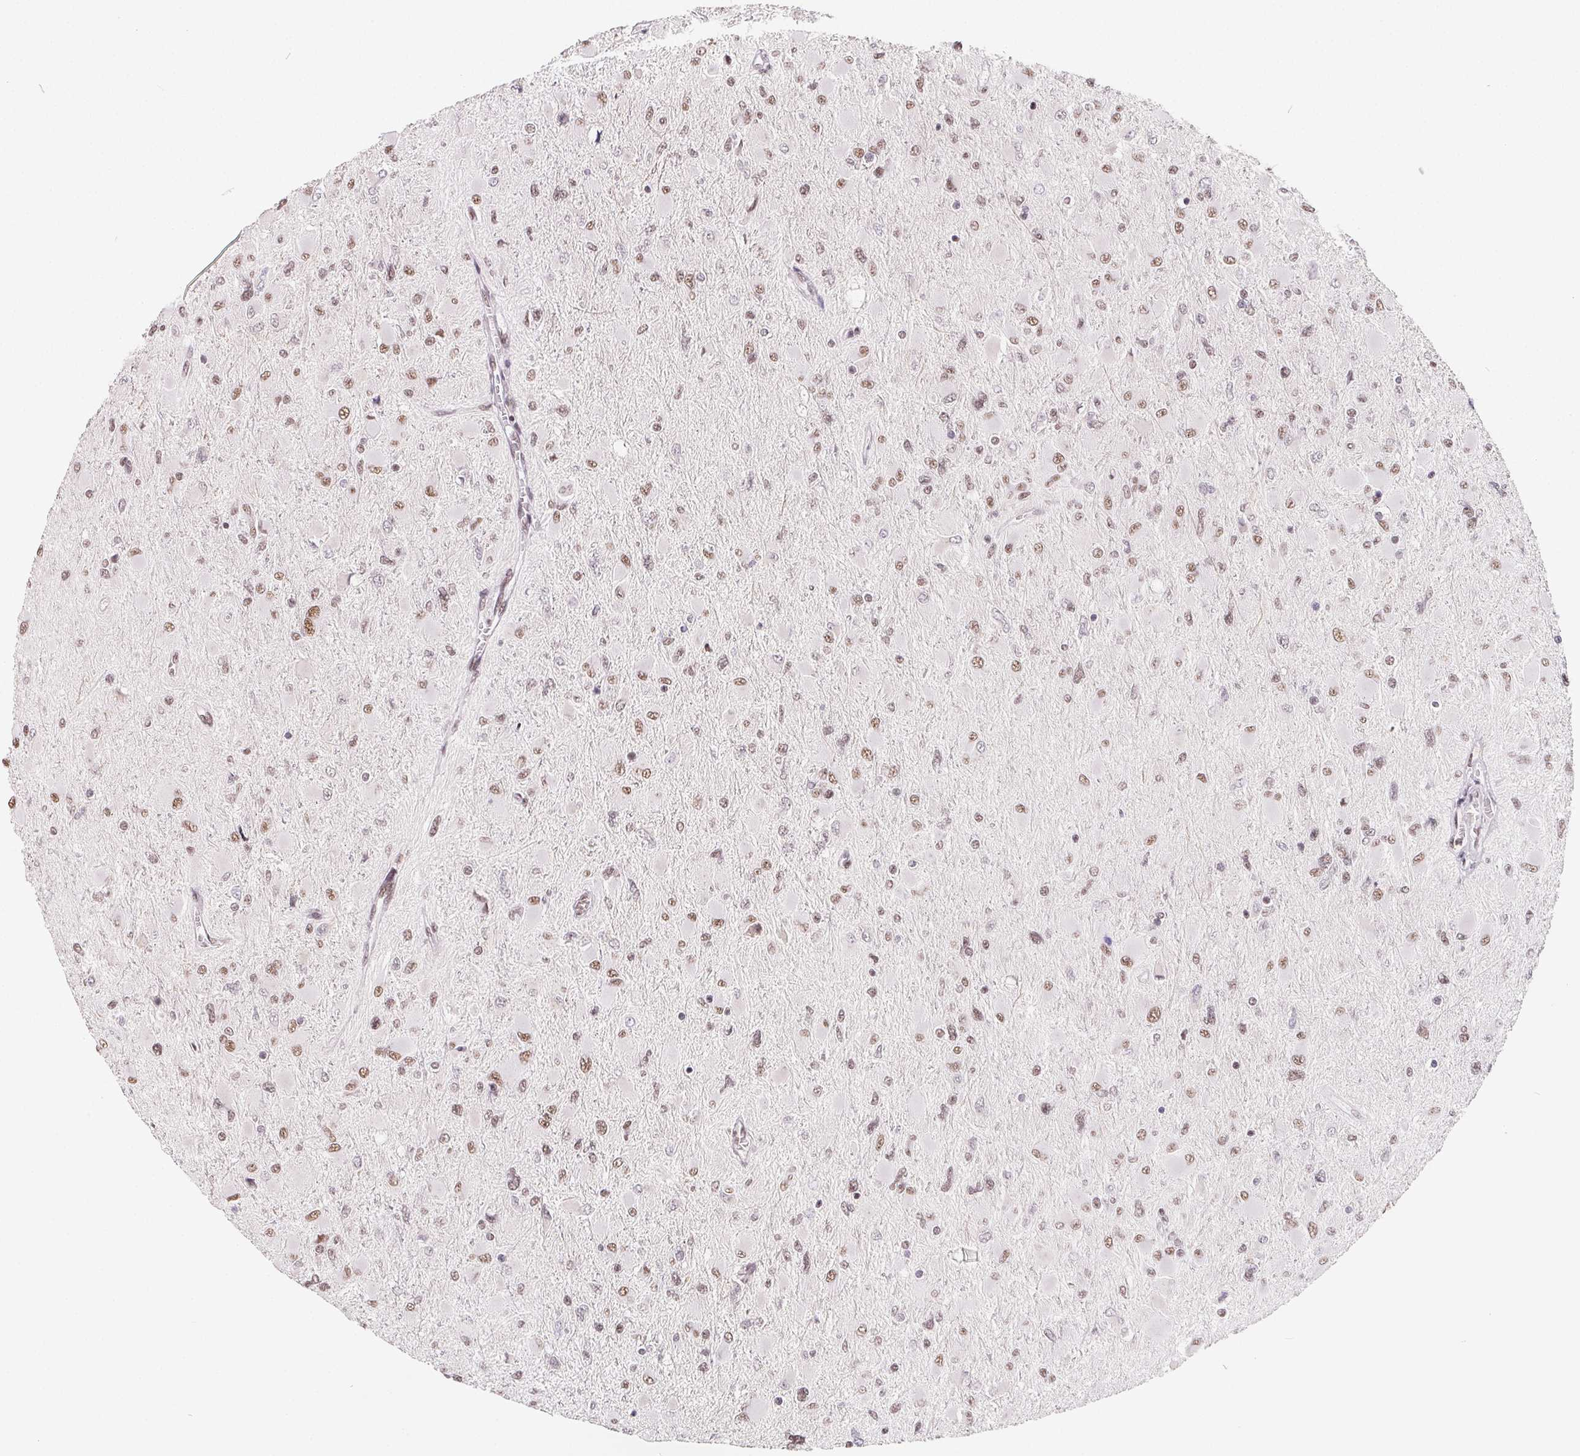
{"staining": {"intensity": "moderate", "quantity": ">75%", "location": "nuclear"}, "tissue": "glioma", "cell_type": "Tumor cells", "image_type": "cancer", "snomed": [{"axis": "morphology", "description": "Glioma, malignant, High grade"}, {"axis": "topography", "description": "Cerebral cortex"}], "caption": "Protein staining of malignant high-grade glioma tissue reveals moderate nuclear staining in approximately >75% of tumor cells. (DAB (3,3'-diaminobenzidine) IHC, brown staining for protein, blue staining for nuclei).", "gene": "TCERG1", "patient": {"sex": "female", "age": 36}}